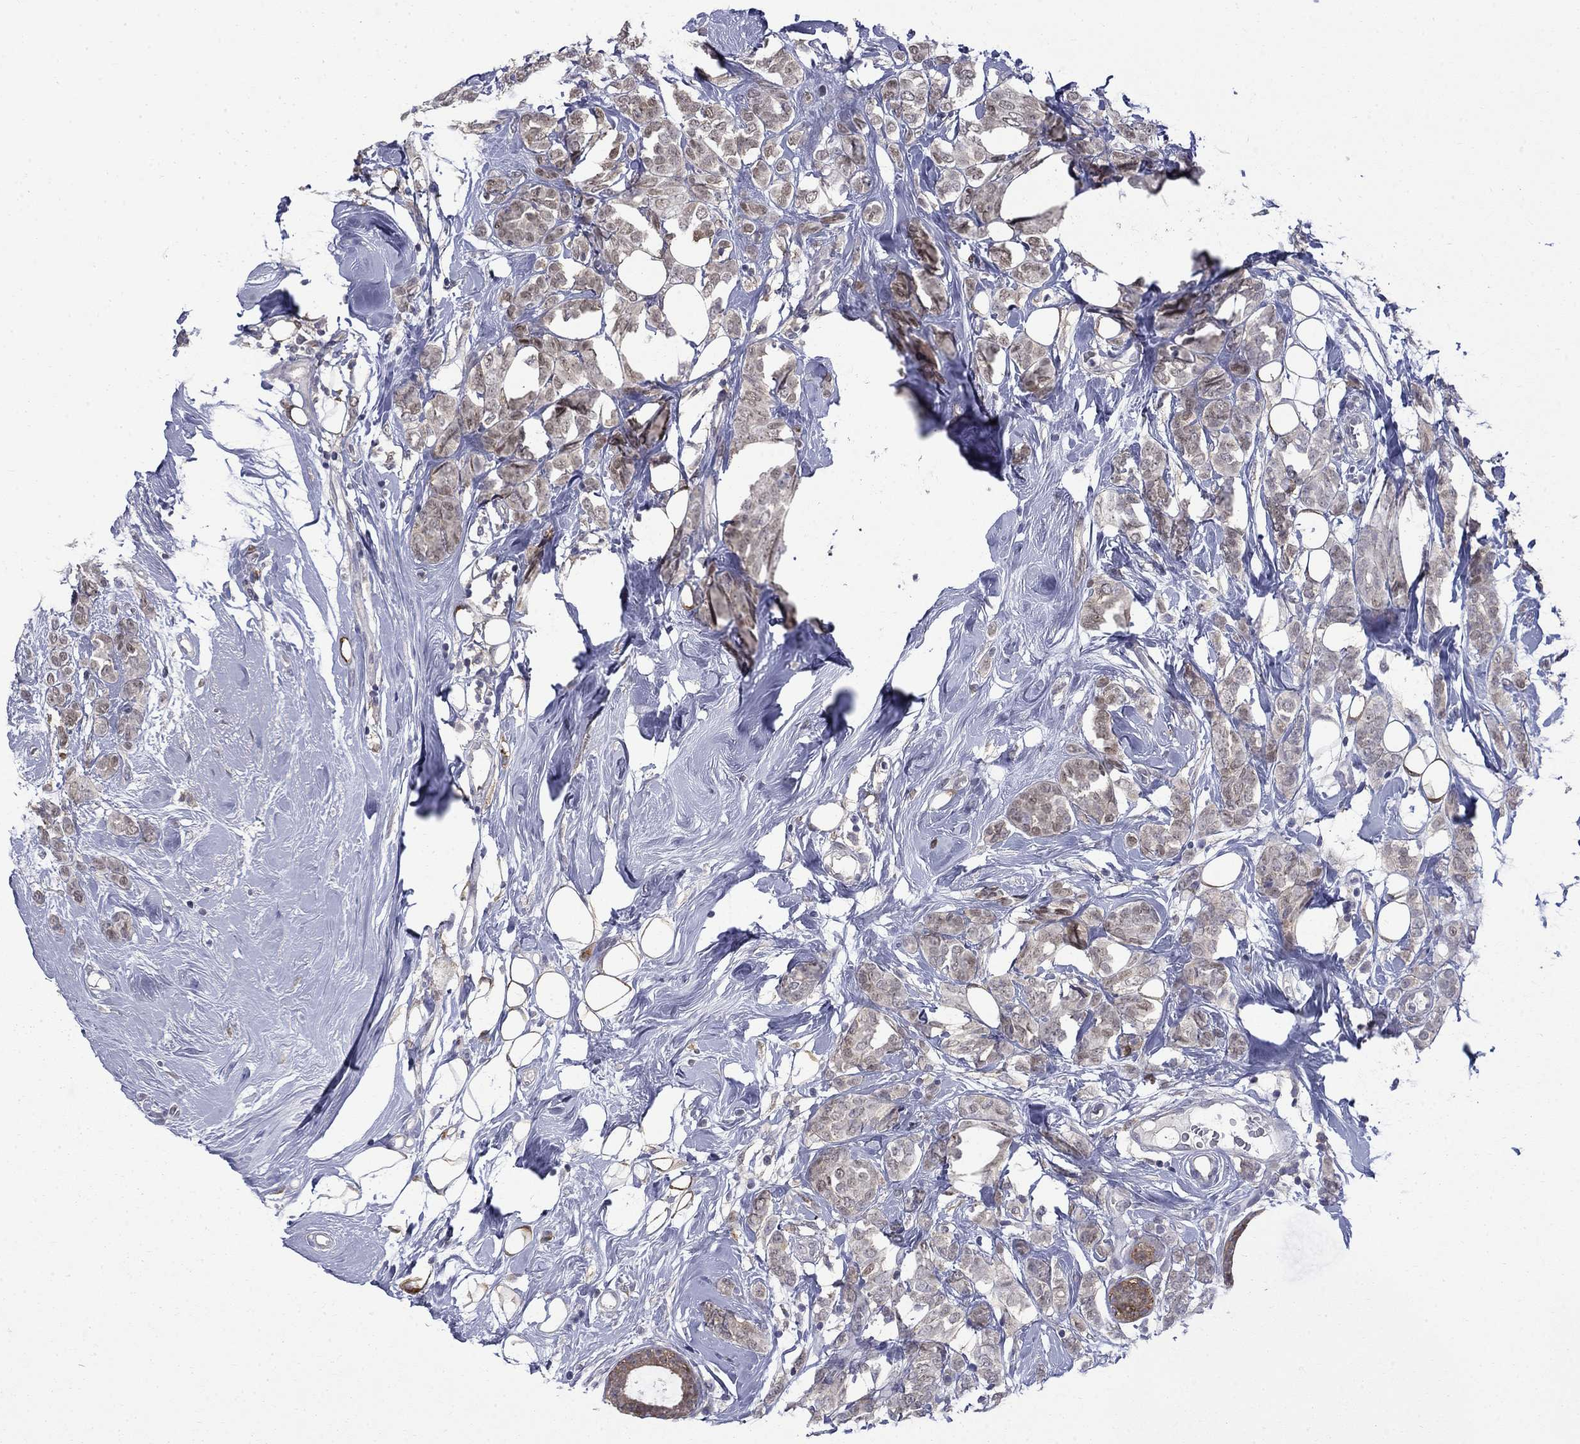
{"staining": {"intensity": "weak", "quantity": ">75%", "location": "cytoplasmic/membranous"}, "tissue": "breast cancer", "cell_type": "Tumor cells", "image_type": "cancer", "snomed": [{"axis": "morphology", "description": "Lobular carcinoma"}, {"axis": "topography", "description": "Breast"}], "caption": "Protein analysis of breast cancer tissue shows weak cytoplasmic/membranous staining in approximately >75% of tumor cells. The staining was performed using DAB, with brown indicating positive protein expression. Nuclei are stained blue with hematoxylin.", "gene": "PCBP3", "patient": {"sex": "female", "age": 49}}